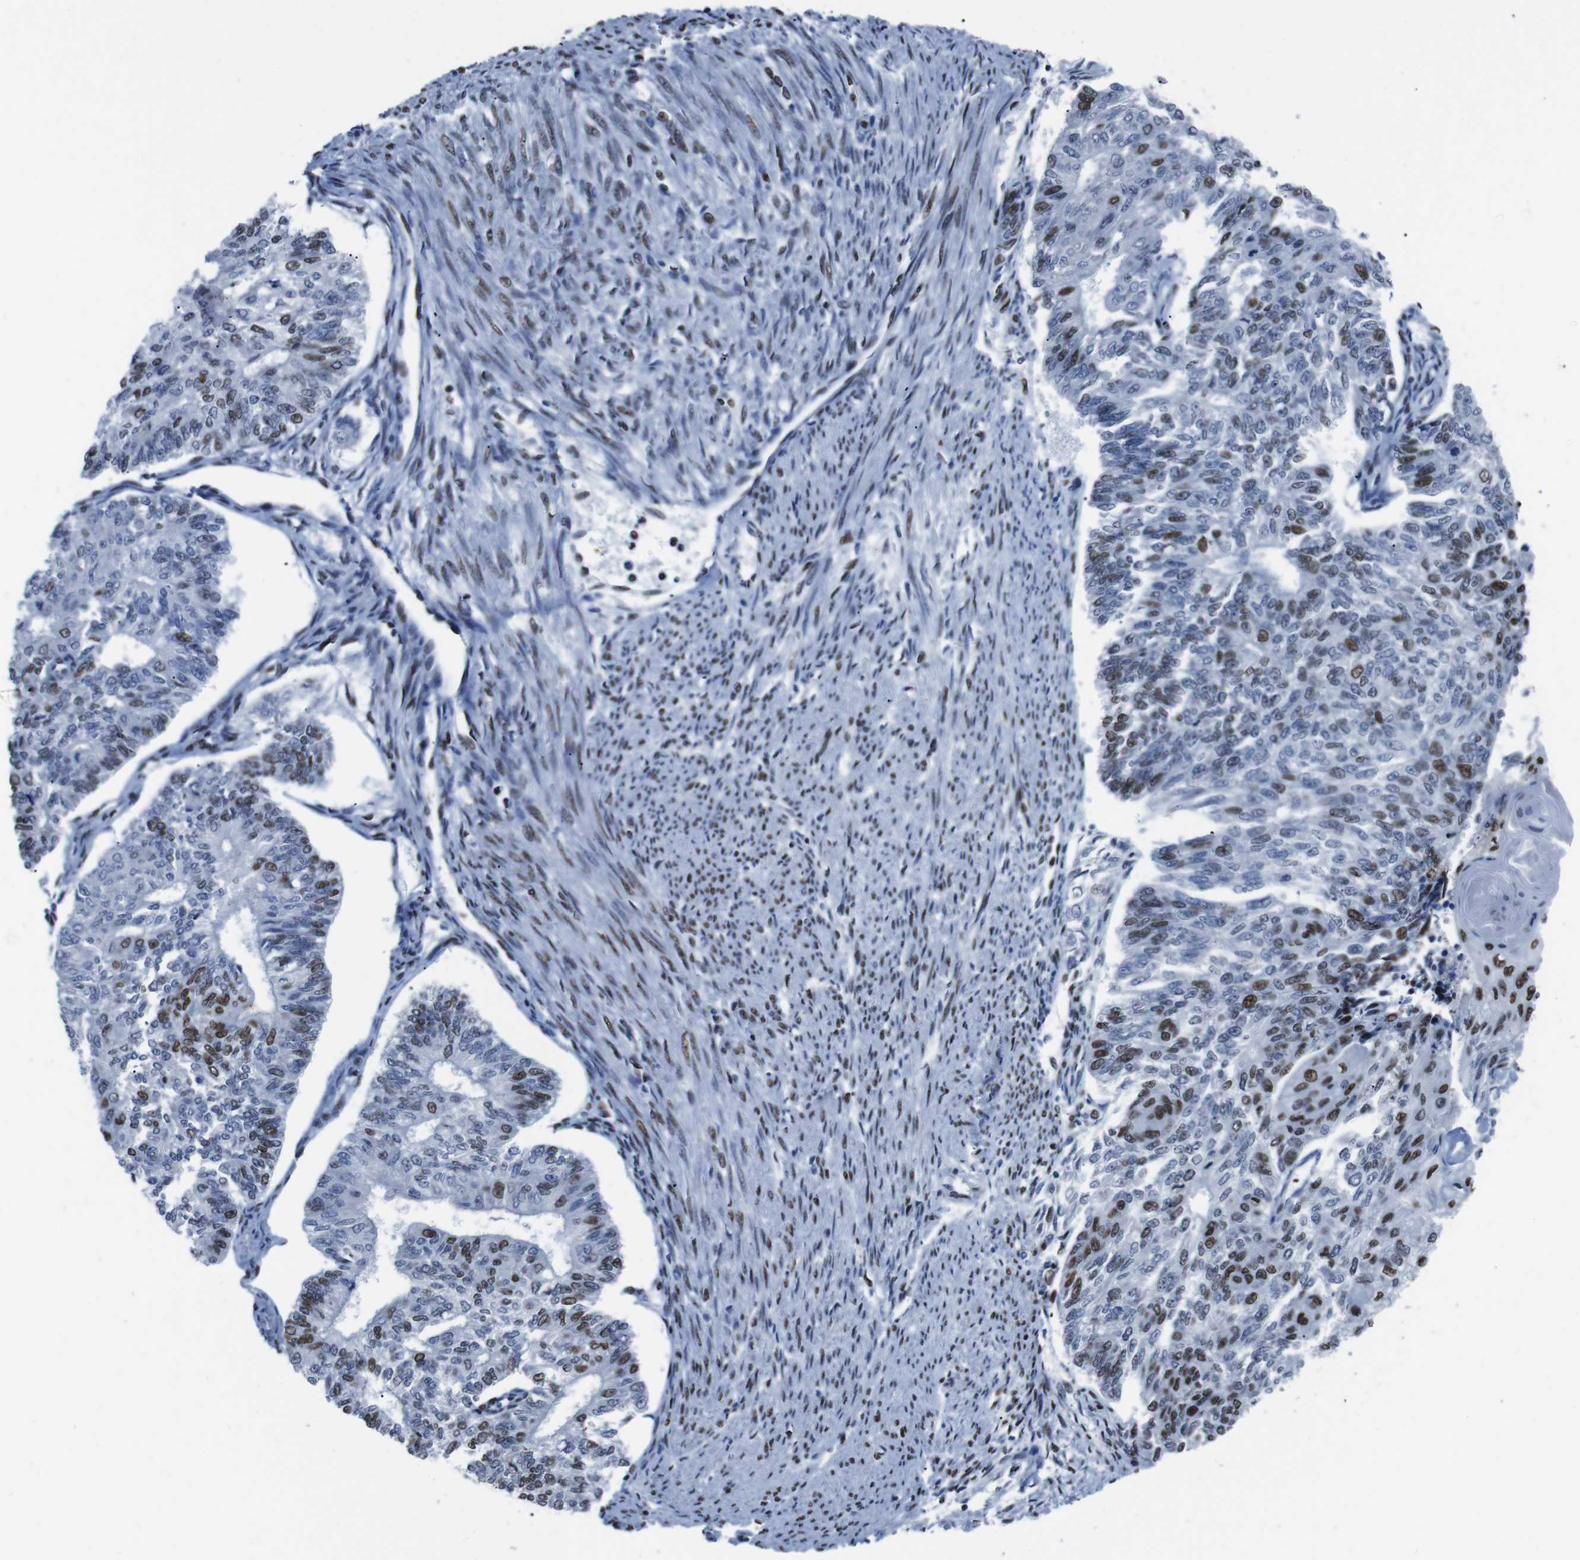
{"staining": {"intensity": "moderate", "quantity": "25%-75%", "location": "nuclear"}, "tissue": "endometrial cancer", "cell_type": "Tumor cells", "image_type": "cancer", "snomed": [{"axis": "morphology", "description": "Adenocarcinoma, NOS"}, {"axis": "topography", "description": "Endometrium"}], "caption": "Moderate nuclear staining for a protein is identified in about 25%-75% of tumor cells of endometrial cancer (adenocarcinoma) using immunohistochemistry.", "gene": "PIP4P2", "patient": {"sex": "female", "age": 32}}